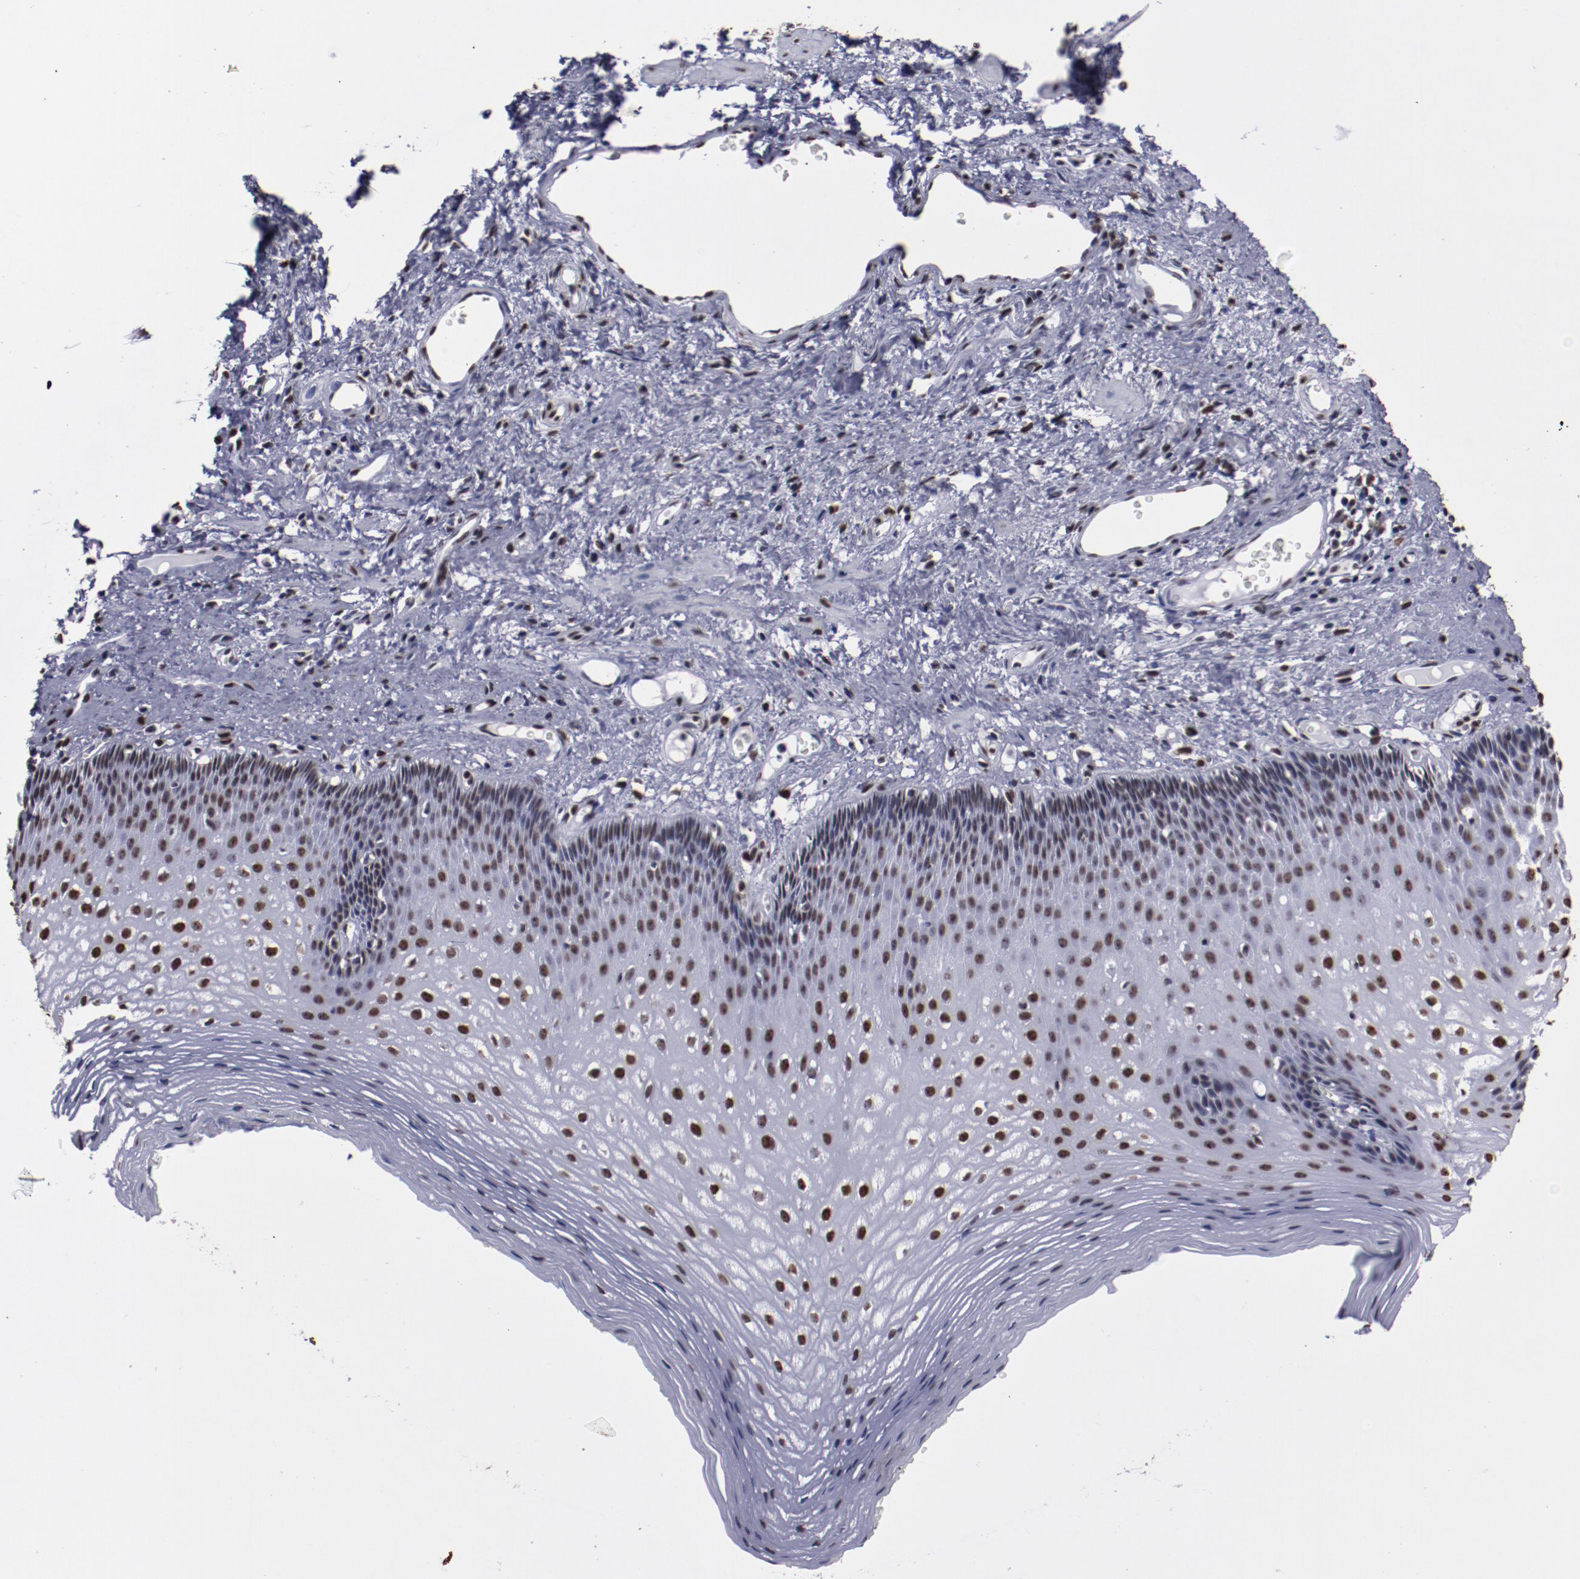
{"staining": {"intensity": "strong", "quantity": ">75%", "location": "nuclear"}, "tissue": "esophagus", "cell_type": "Squamous epithelial cells", "image_type": "normal", "snomed": [{"axis": "morphology", "description": "Normal tissue, NOS"}, {"axis": "topography", "description": "Esophagus"}], "caption": "DAB (3,3'-diaminobenzidine) immunohistochemical staining of benign esophagus displays strong nuclear protein expression in approximately >75% of squamous epithelial cells. The staining is performed using DAB (3,3'-diaminobenzidine) brown chromogen to label protein expression. The nuclei are counter-stained blue using hematoxylin.", "gene": "HNRNPA1L3", "patient": {"sex": "female", "age": 70}}